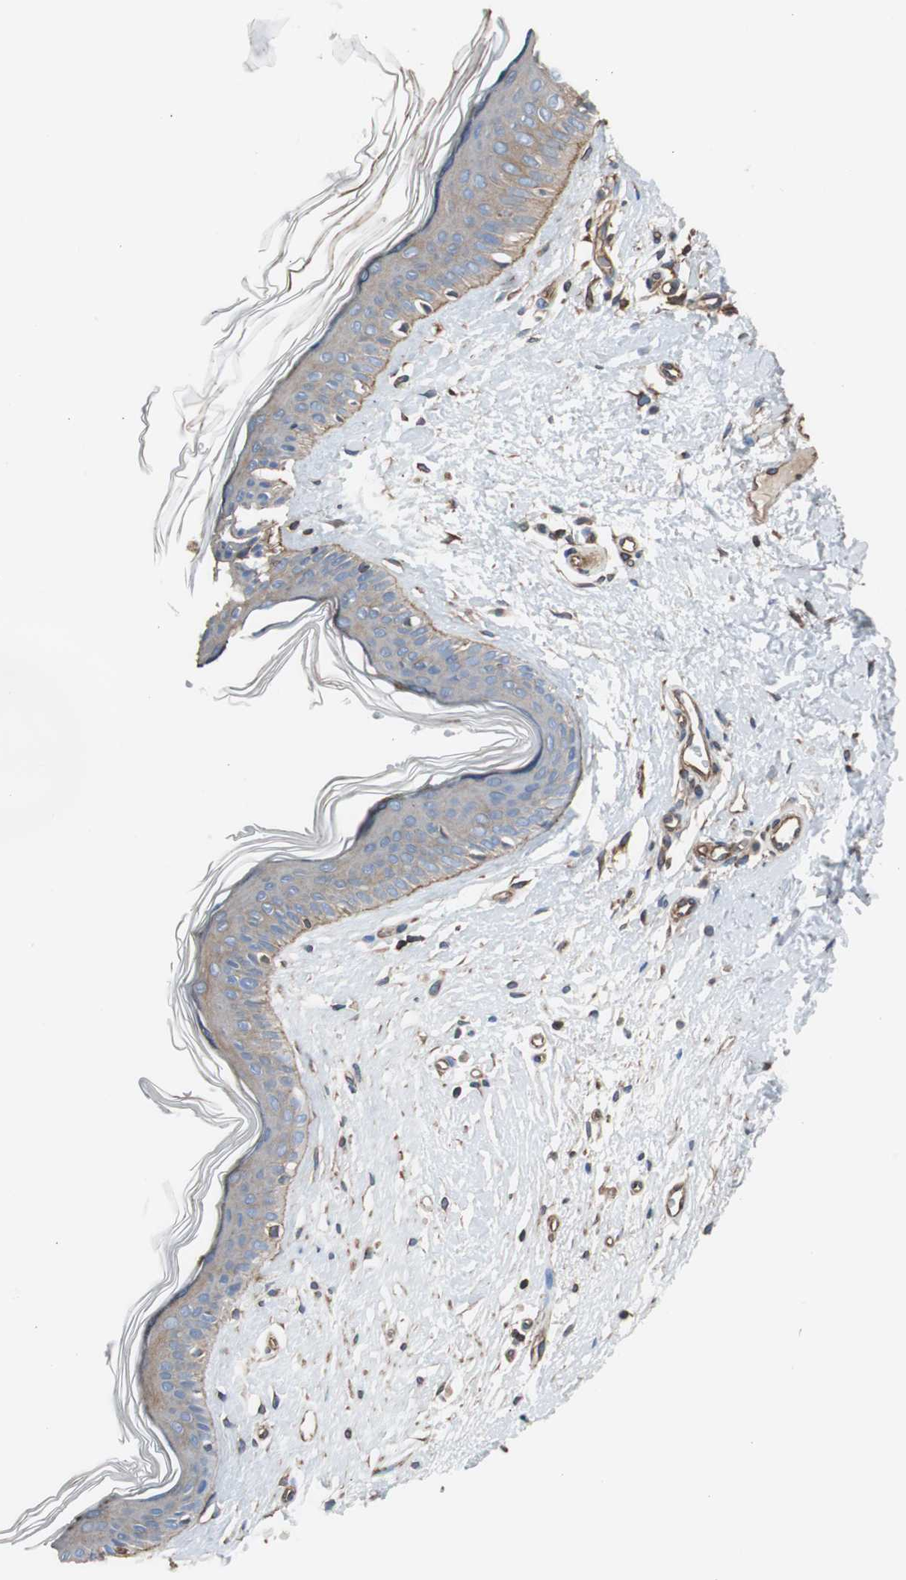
{"staining": {"intensity": "weak", "quantity": "25%-75%", "location": "cytoplasmic/membranous"}, "tissue": "skin cancer", "cell_type": "Tumor cells", "image_type": "cancer", "snomed": [{"axis": "morphology", "description": "Normal tissue, NOS"}, {"axis": "morphology", "description": "Basal cell carcinoma"}, {"axis": "topography", "description": "Skin"}], "caption": "DAB immunohistochemical staining of human skin cancer reveals weak cytoplasmic/membranous protein positivity in approximately 25%-75% of tumor cells. The staining is performed using DAB brown chromogen to label protein expression. The nuclei are counter-stained blue using hematoxylin.", "gene": "KIF3B", "patient": {"sex": "female", "age": 61}}